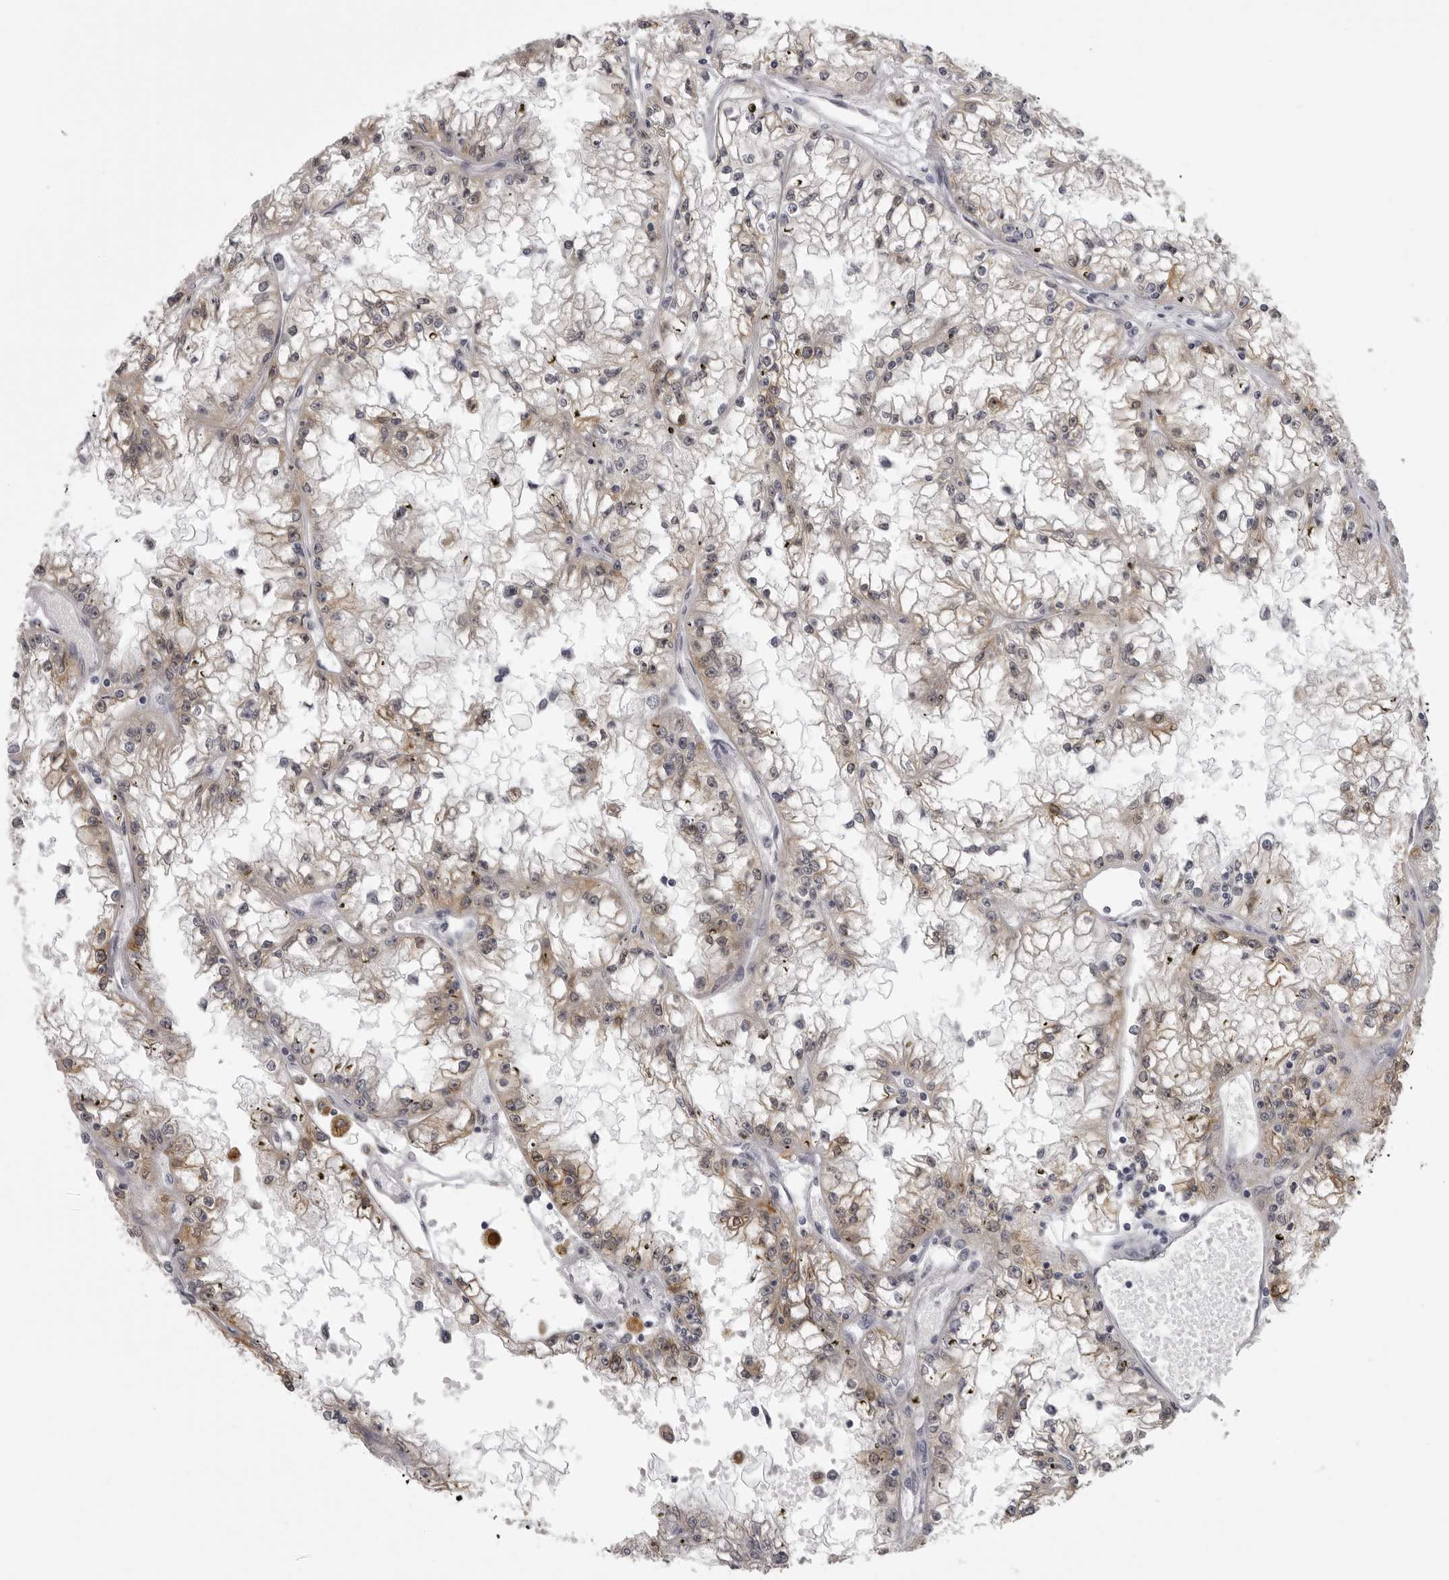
{"staining": {"intensity": "weak", "quantity": "25%-75%", "location": "cytoplasmic/membranous,nuclear"}, "tissue": "renal cancer", "cell_type": "Tumor cells", "image_type": "cancer", "snomed": [{"axis": "morphology", "description": "Adenocarcinoma, NOS"}, {"axis": "topography", "description": "Kidney"}], "caption": "Renal adenocarcinoma stained with immunohistochemistry (IHC) exhibits weak cytoplasmic/membranous and nuclear positivity in about 25%-75% of tumor cells.", "gene": "NCEH1", "patient": {"sex": "male", "age": 56}}